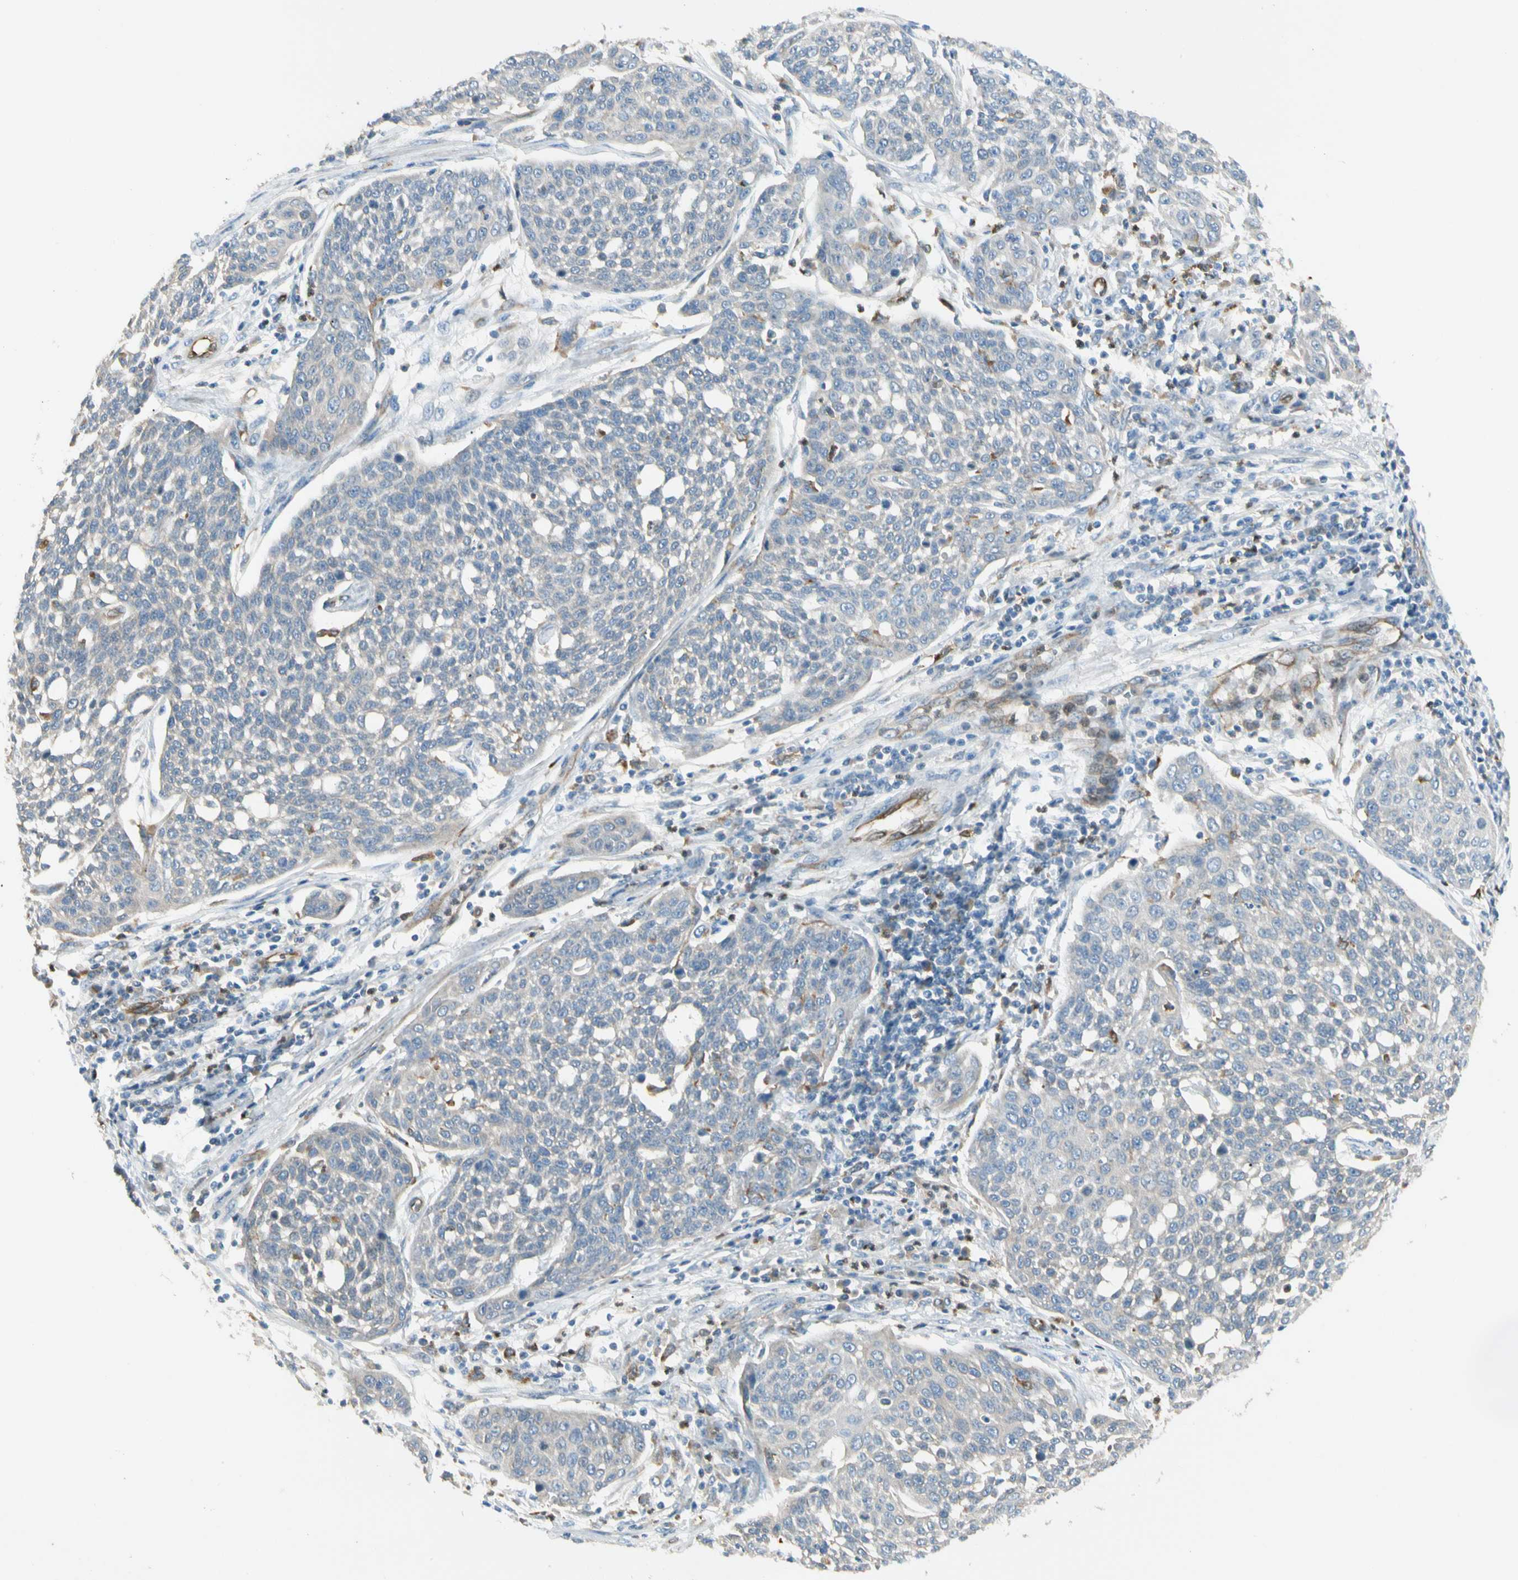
{"staining": {"intensity": "negative", "quantity": "none", "location": "none"}, "tissue": "cervical cancer", "cell_type": "Tumor cells", "image_type": "cancer", "snomed": [{"axis": "morphology", "description": "Squamous cell carcinoma, NOS"}, {"axis": "topography", "description": "Cervix"}], "caption": "Human cervical cancer (squamous cell carcinoma) stained for a protein using immunohistochemistry exhibits no expression in tumor cells.", "gene": "LPCAT2", "patient": {"sex": "female", "age": 34}}